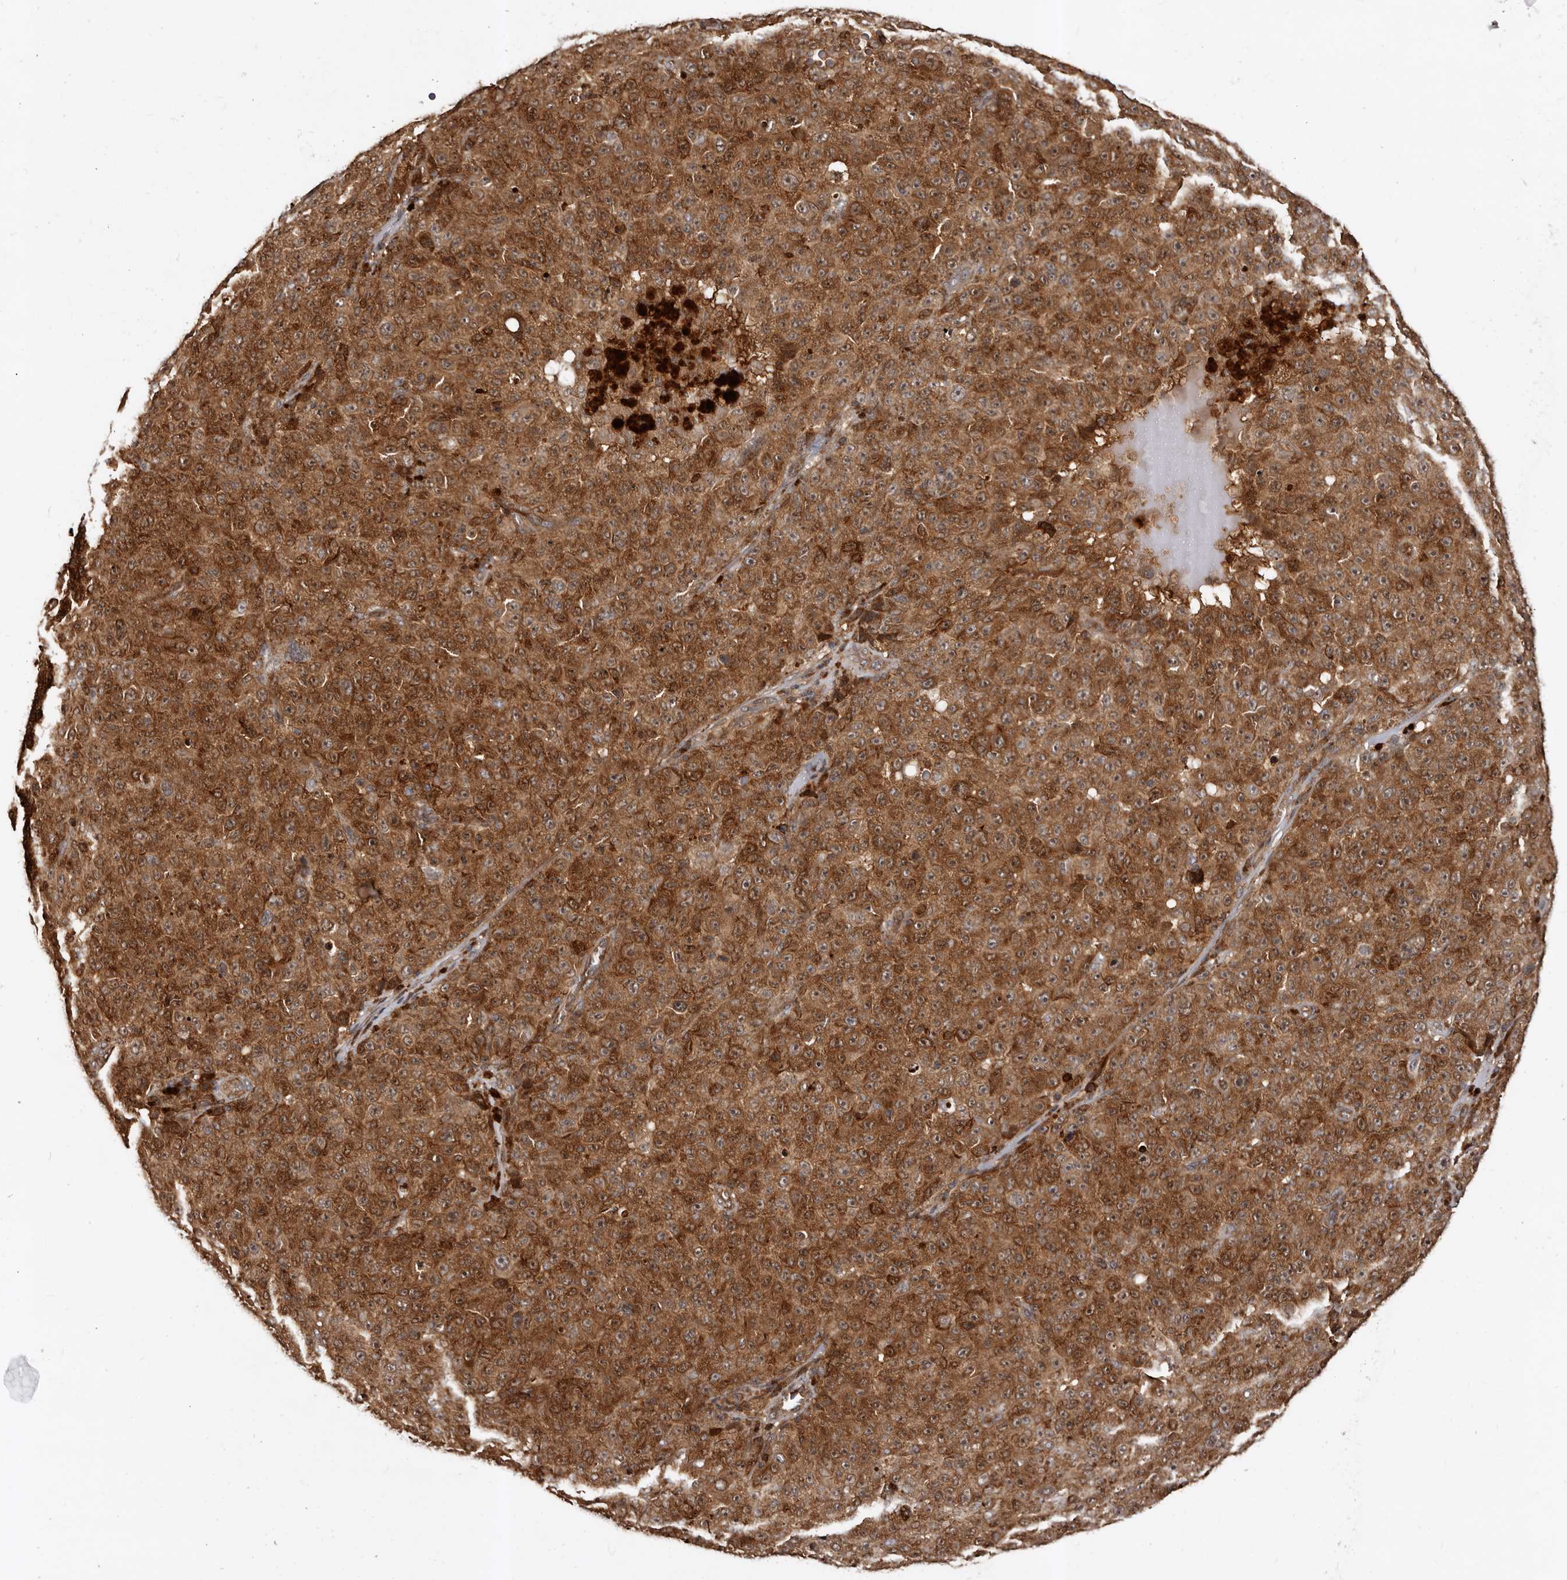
{"staining": {"intensity": "strong", "quantity": ">75%", "location": "cytoplasmic/membranous"}, "tissue": "melanoma", "cell_type": "Tumor cells", "image_type": "cancer", "snomed": [{"axis": "morphology", "description": "Malignant melanoma, NOS"}, {"axis": "topography", "description": "Skin"}], "caption": "Melanoma stained with immunohistochemistry (IHC) displays strong cytoplasmic/membranous expression in about >75% of tumor cells.", "gene": "BAX", "patient": {"sex": "female", "age": 82}}